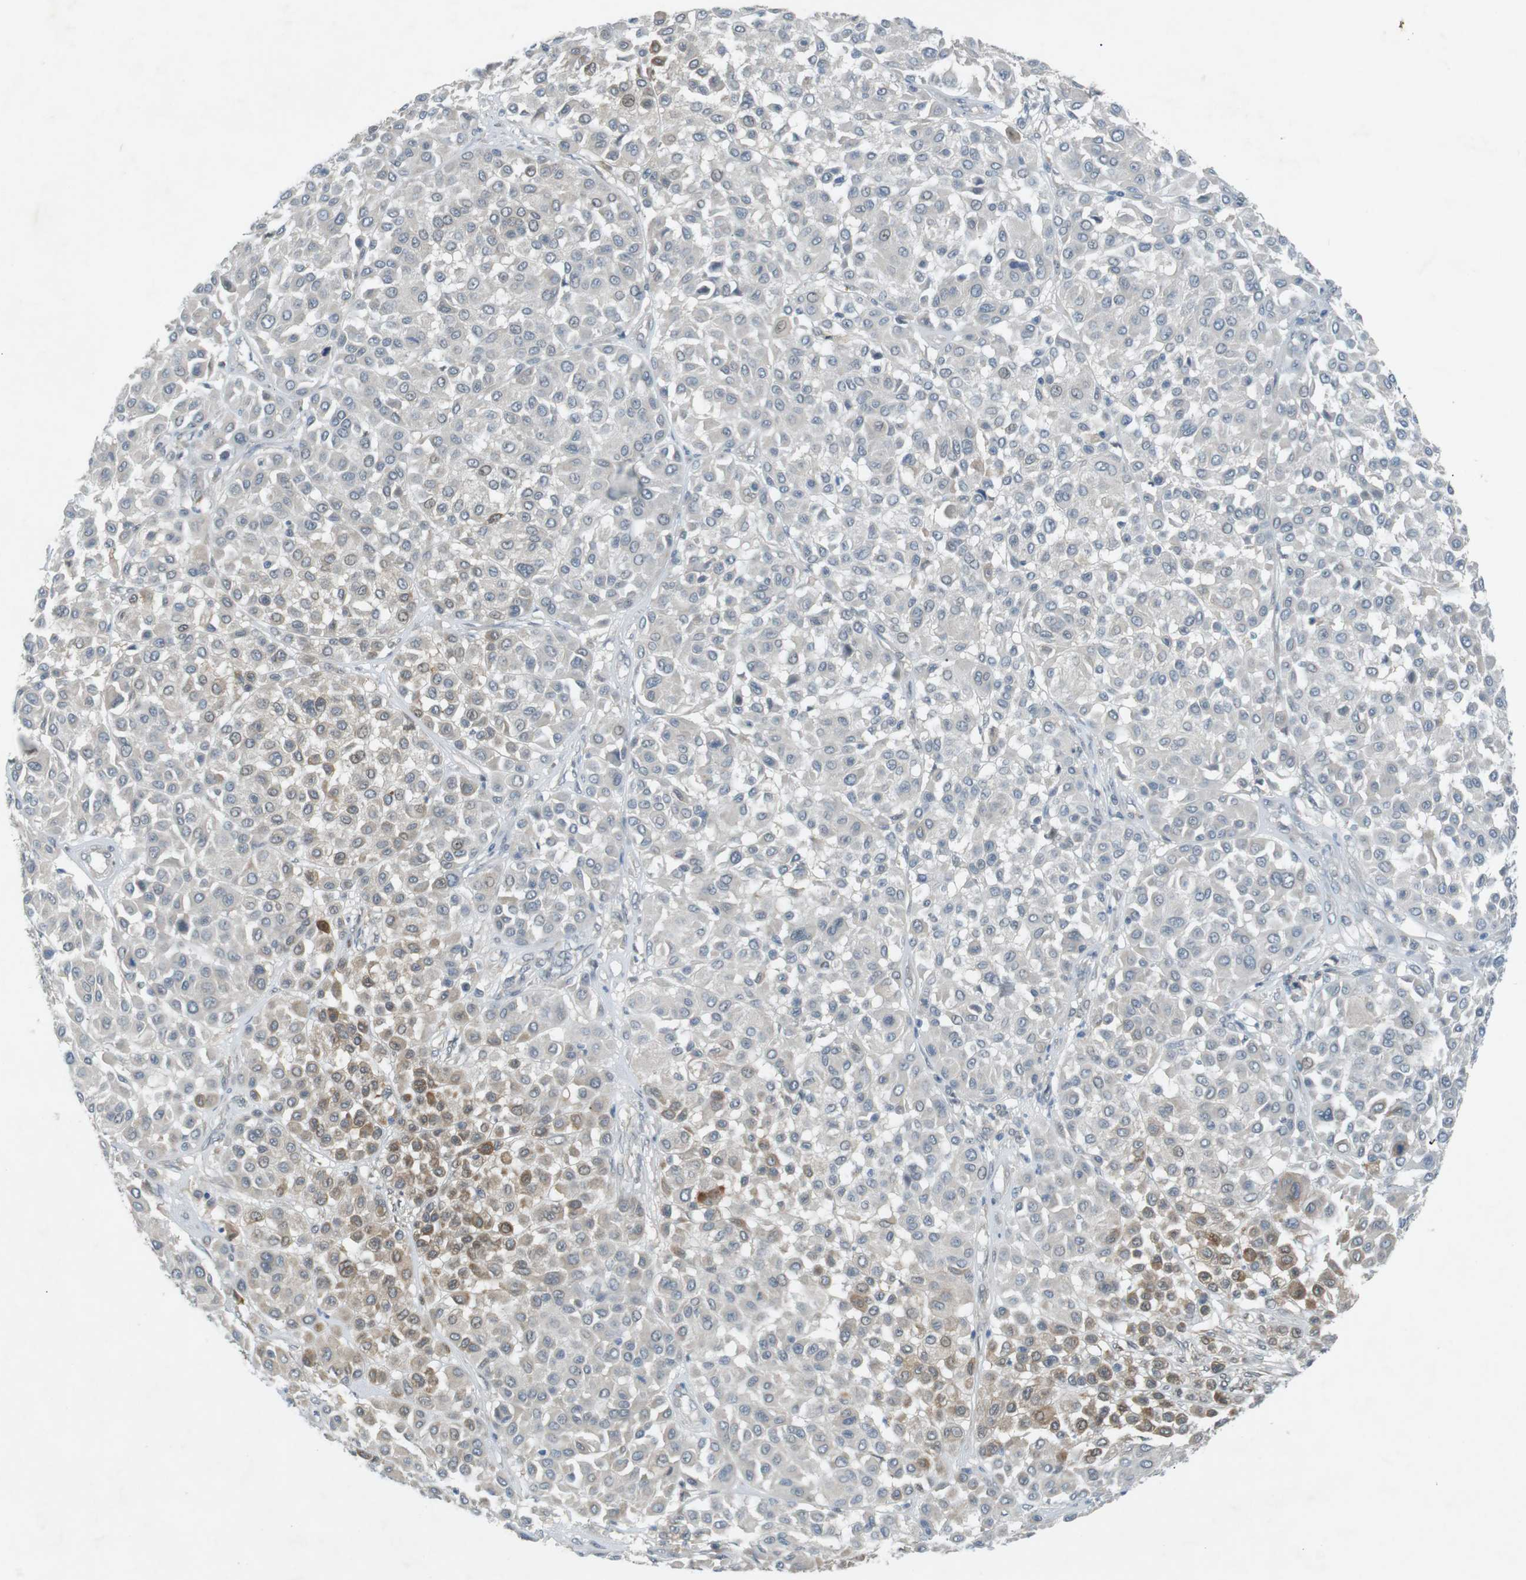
{"staining": {"intensity": "moderate", "quantity": "<25%", "location": "cytoplasmic/membranous"}, "tissue": "melanoma", "cell_type": "Tumor cells", "image_type": "cancer", "snomed": [{"axis": "morphology", "description": "Malignant melanoma, Metastatic site"}, {"axis": "topography", "description": "Soft tissue"}], "caption": "An immunohistochemistry micrograph of neoplastic tissue is shown. Protein staining in brown shows moderate cytoplasmic/membranous positivity in malignant melanoma (metastatic site) within tumor cells.", "gene": "RTN3", "patient": {"sex": "male", "age": 41}}